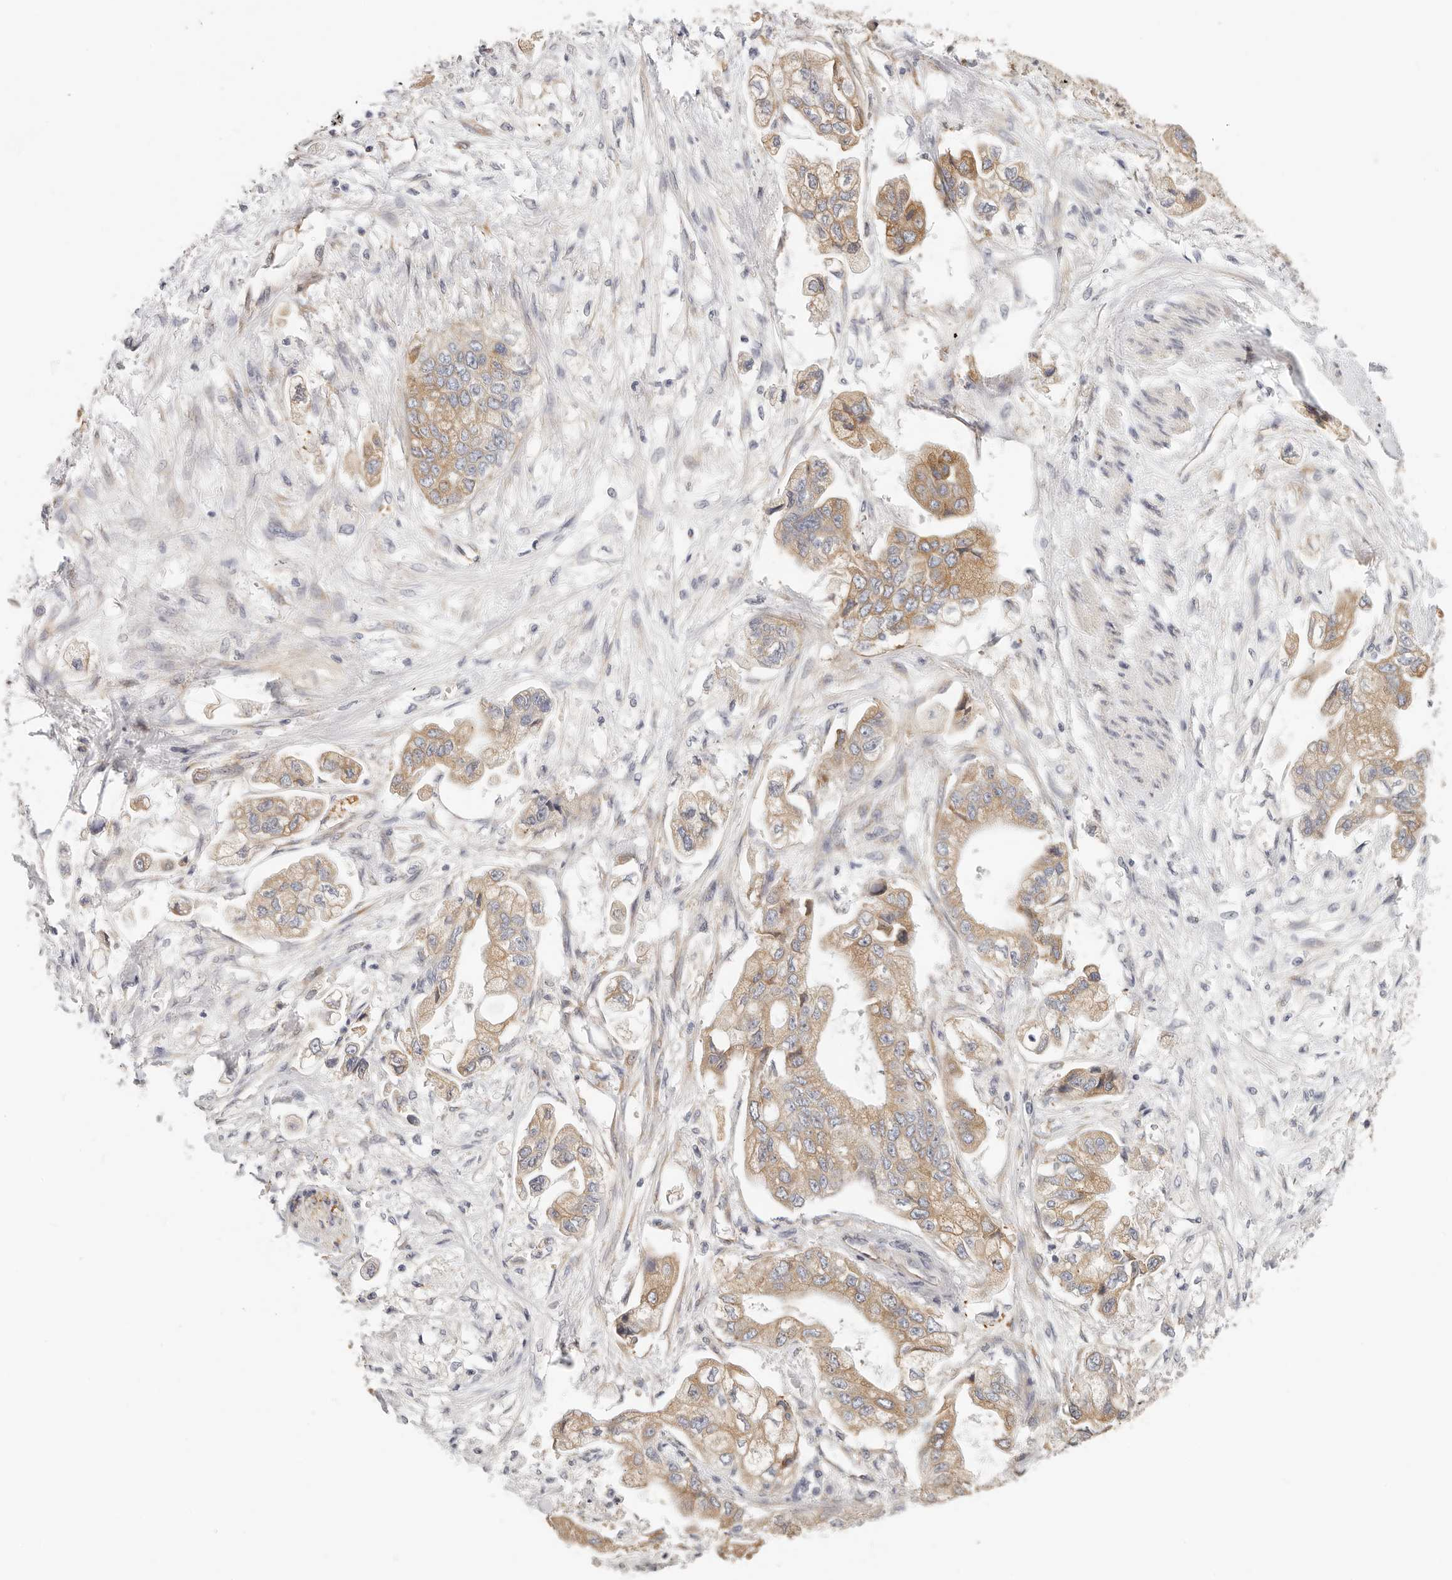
{"staining": {"intensity": "moderate", "quantity": ">75%", "location": "cytoplasmic/membranous"}, "tissue": "stomach cancer", "cell_type": "Tumor cells", "image_type": "cancer", "snomed": [{"axis": "morphology", "description": "Adenocarcinoma, NOS"}, {"axis": "topography", "description": "Stomach"}], "caption": "Stomach cancer (adenocarcinoma) stained for a protein (brown) reveals moderate cytoplasmic/membranous positive expression in approximately >75% of tumor cells.", "gene": "AFDN", "patient": {"sex": "male", "age": 62}}